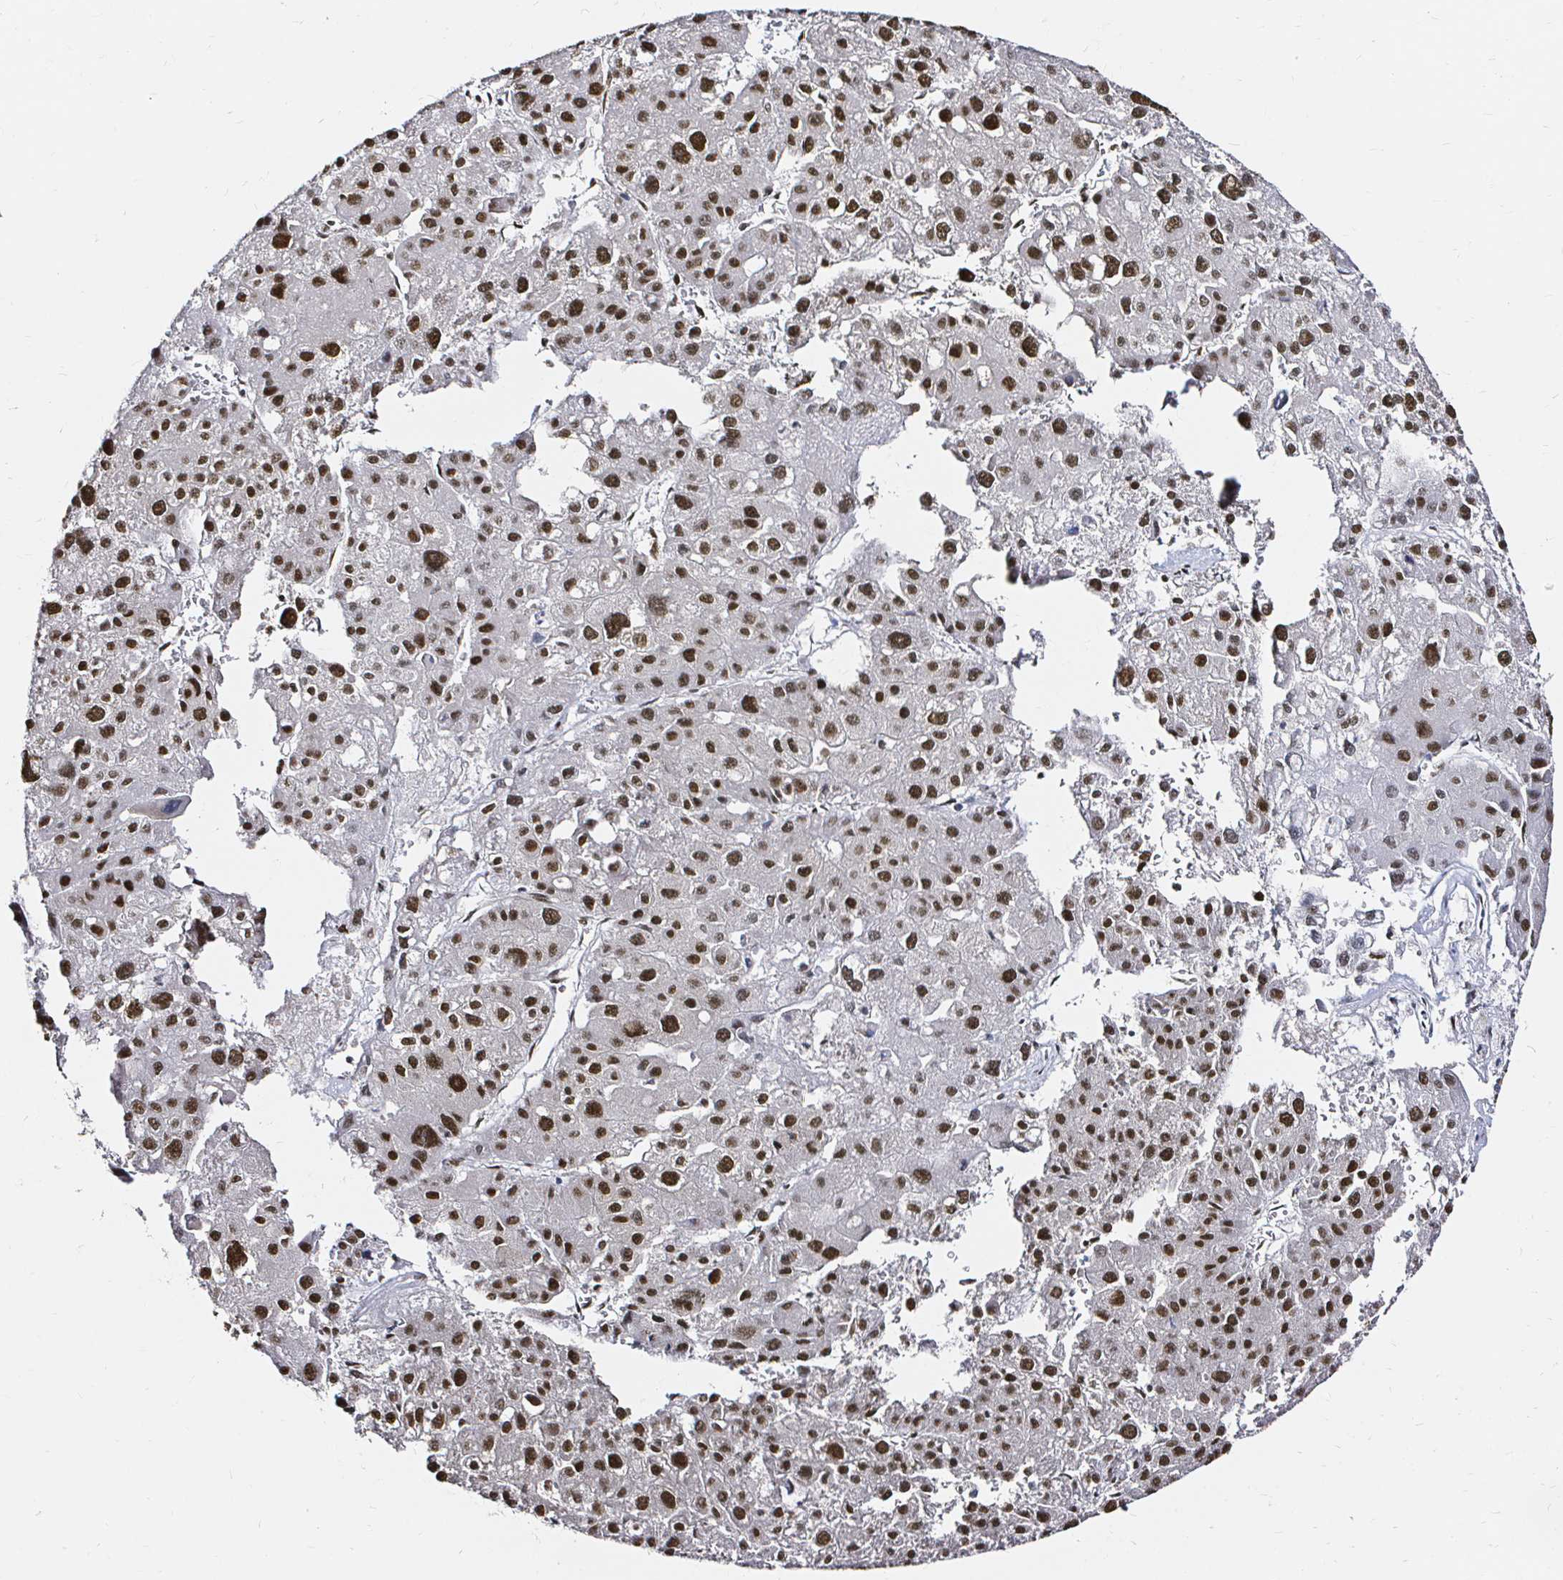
{"staining": {"intensity": "moderate", "quantity": ">75%", "location": "nuclear"}, "tissue": "liver cancer", "cell_type": "Tumor cells", "image_type": "cancer", "snomed": [{"axis": "morphology", "description": "Carcinoma, Hepatocellular, NOS"}, {"axis": "topography", "description": "Liver"}], "caption": "Tumor cells display medium levels of moderate nuclear staining in about >75% of cells in liver cancer (hepatocellular carcinoma).", "gene": "SNRPC", "patient": {"sex": "male", "age": 73}}